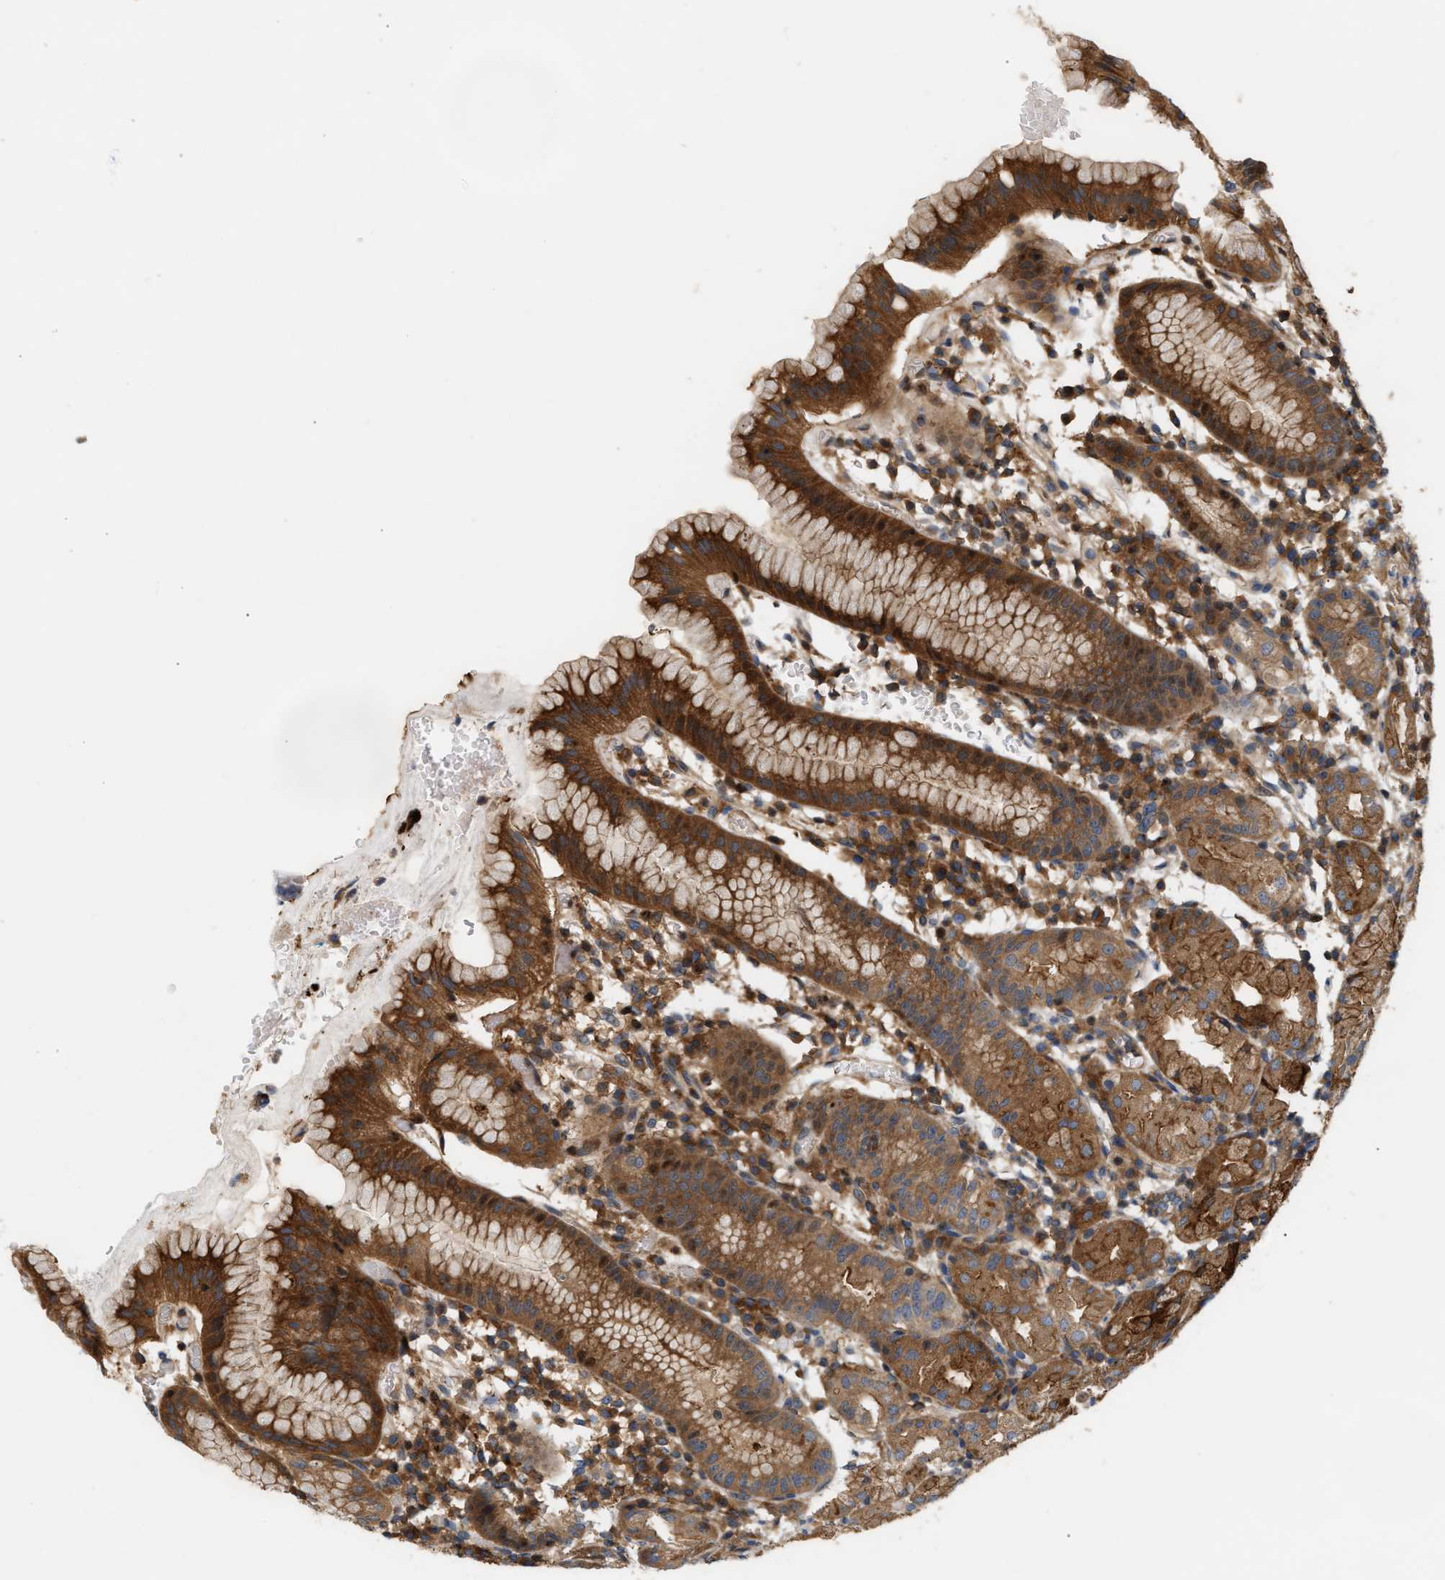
{"staining": {"intensity": "strong", "quantity": ">75%", "location": "cytoplasmic/membranous"}, "tissue": "stomach", "cell_type": "Glandular cells", "image_type": "normal", "snomed": [{"axis": "morphology", "description": "Normal tissue, NOS"}, {"axis": "topography", "description": "Stomach"}, {"axis": "topography", "description": "Stomach, lower"}], "caption": "Immunohistochemistry (IHC) of normal stomach exhibits high levels of strong cytoplasmic/membranous expression in approximately >75% of glandular cells. (DAB IHC with brightfield microscopy, high magnification).", "gene": "DBNL", "patient": {"sex": "female", "age": 75}}